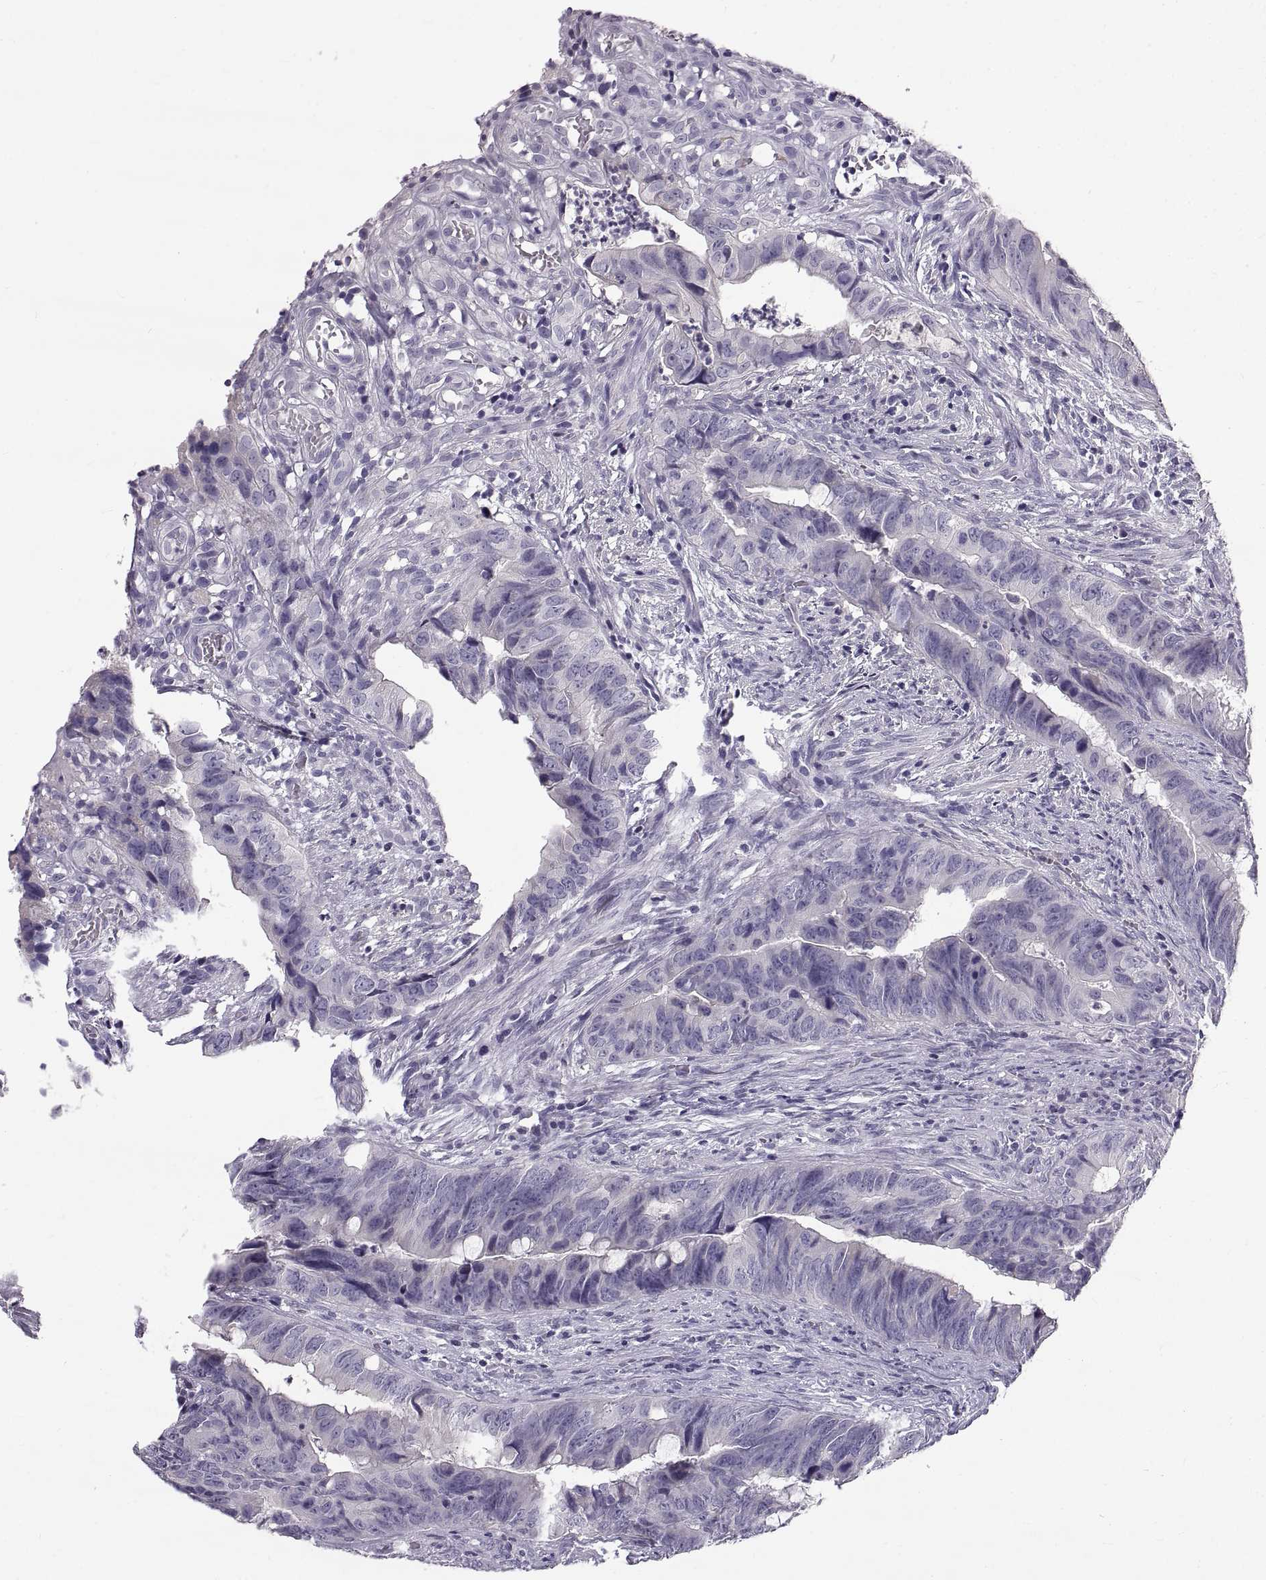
{"staining": {"intensity": "negative", "quantity": "none", "location": "none"}, "tissue": "colorectal cancer", "cell_type": "Tumor cells", "image_type": "cancer", "snomed": [{"axis": "morphology", "description": "Adenocarcinoma, NOS"}, {"axis": "topography", "description": "Colon"}], "caption": "Tumor cells show no significant protein expression in colorectal adenocarcinoma. (Brightfield microscopy of DAB (3,3'-diaminobenzidine) immunohistochemistry (IHC) at high magnification).", "gene": "ADAM32", "patient": {"sex": "female", "age": 82}}